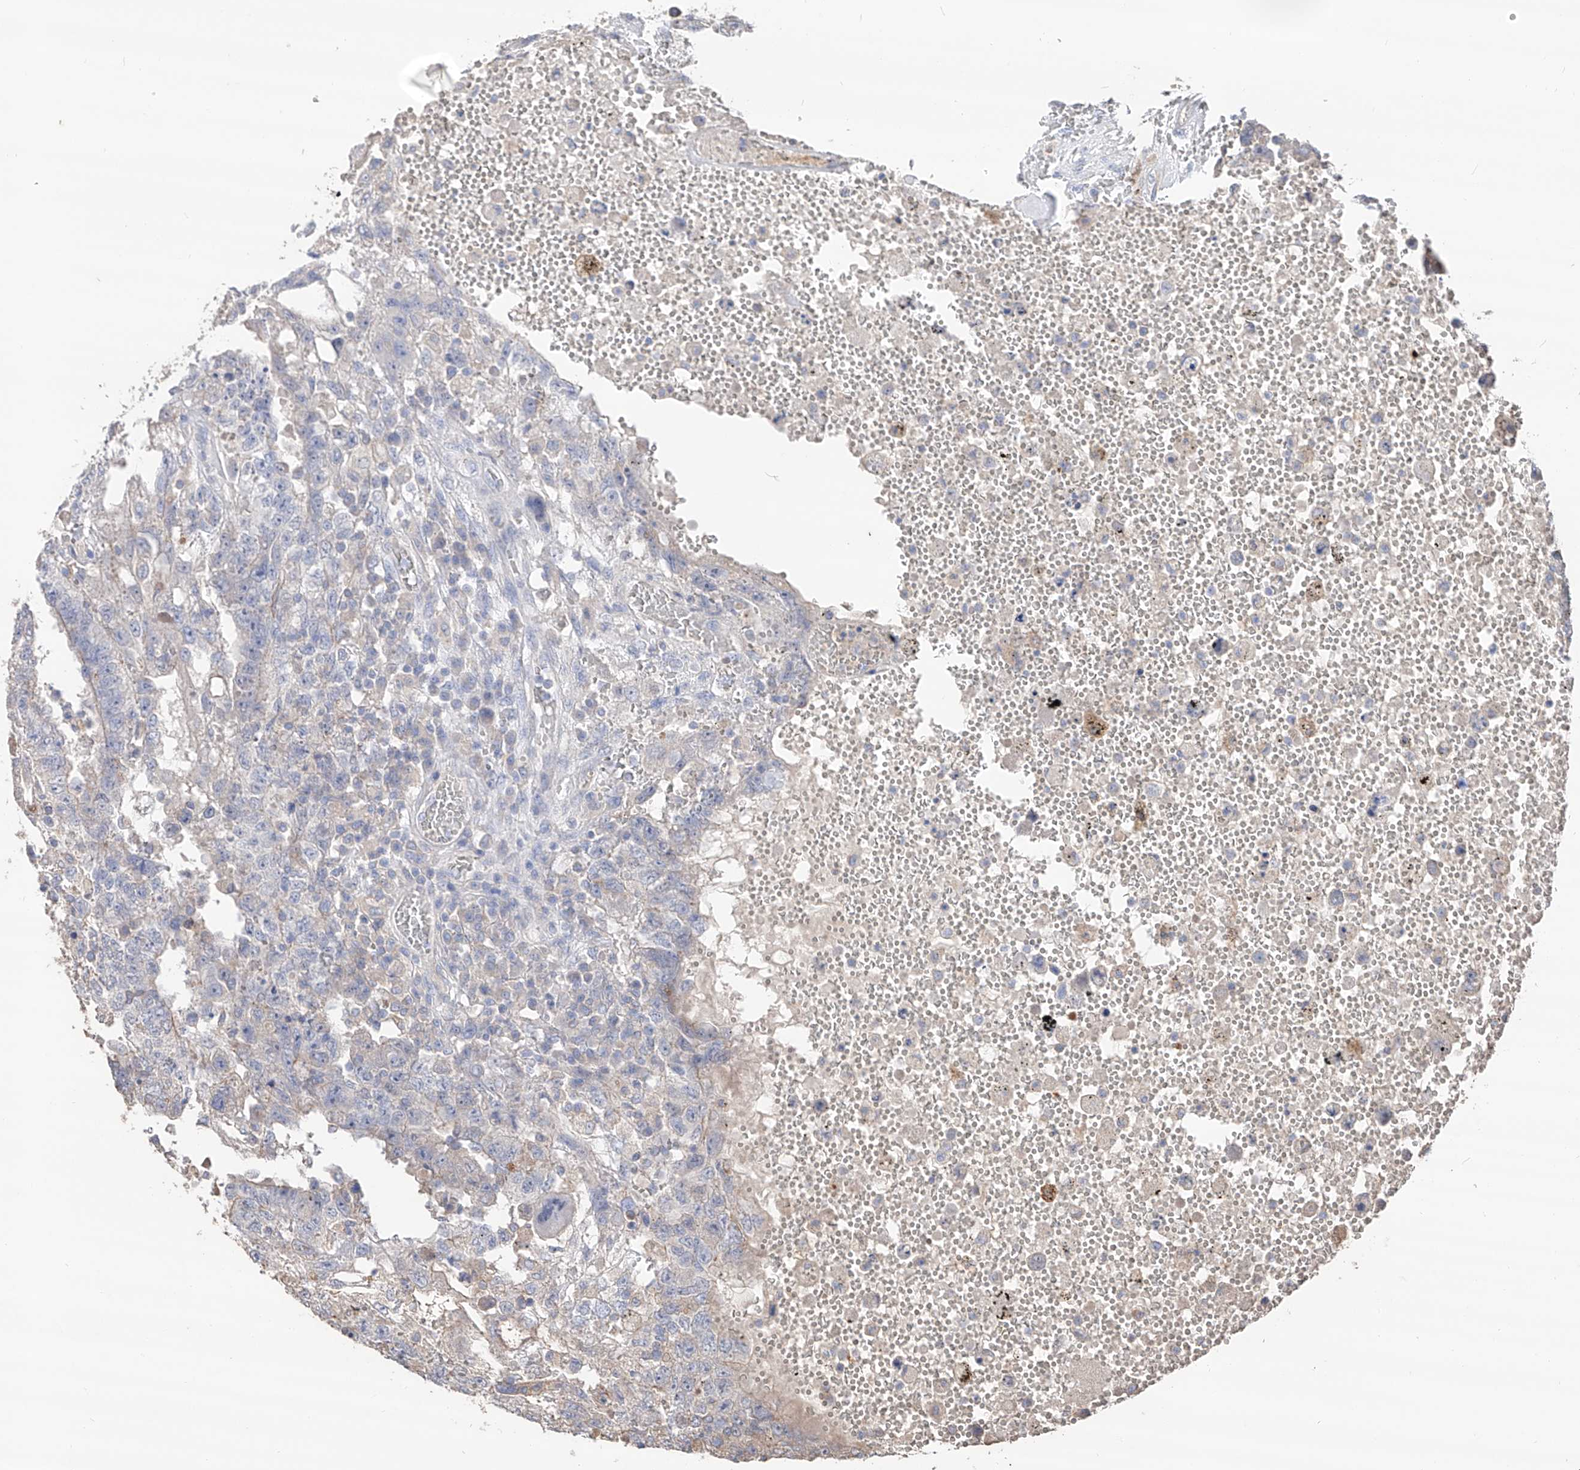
{"staining": {"intensity": "negative", "quantity": "none", "location": "none"}, "tissue": "testis cancer", "cell_type": "Tumor cells", "image_type": "cancer", "snomed": [{"axis": "morphology", "description": "Carcinoma, Embryonal, NOS"}, {"axis": "topography", "description": "Testis"}], "caption": "IHC of human testis embryonal carcinoma demonstrates no staining in tumor cells. The staining is performed using DAB (3,3'-diaminobenzidine) brown chromogen with nuclei counter-stained in using hematoxylin.", "gene": "EDN1", "patient": {"sex": "male", "age": 26}}